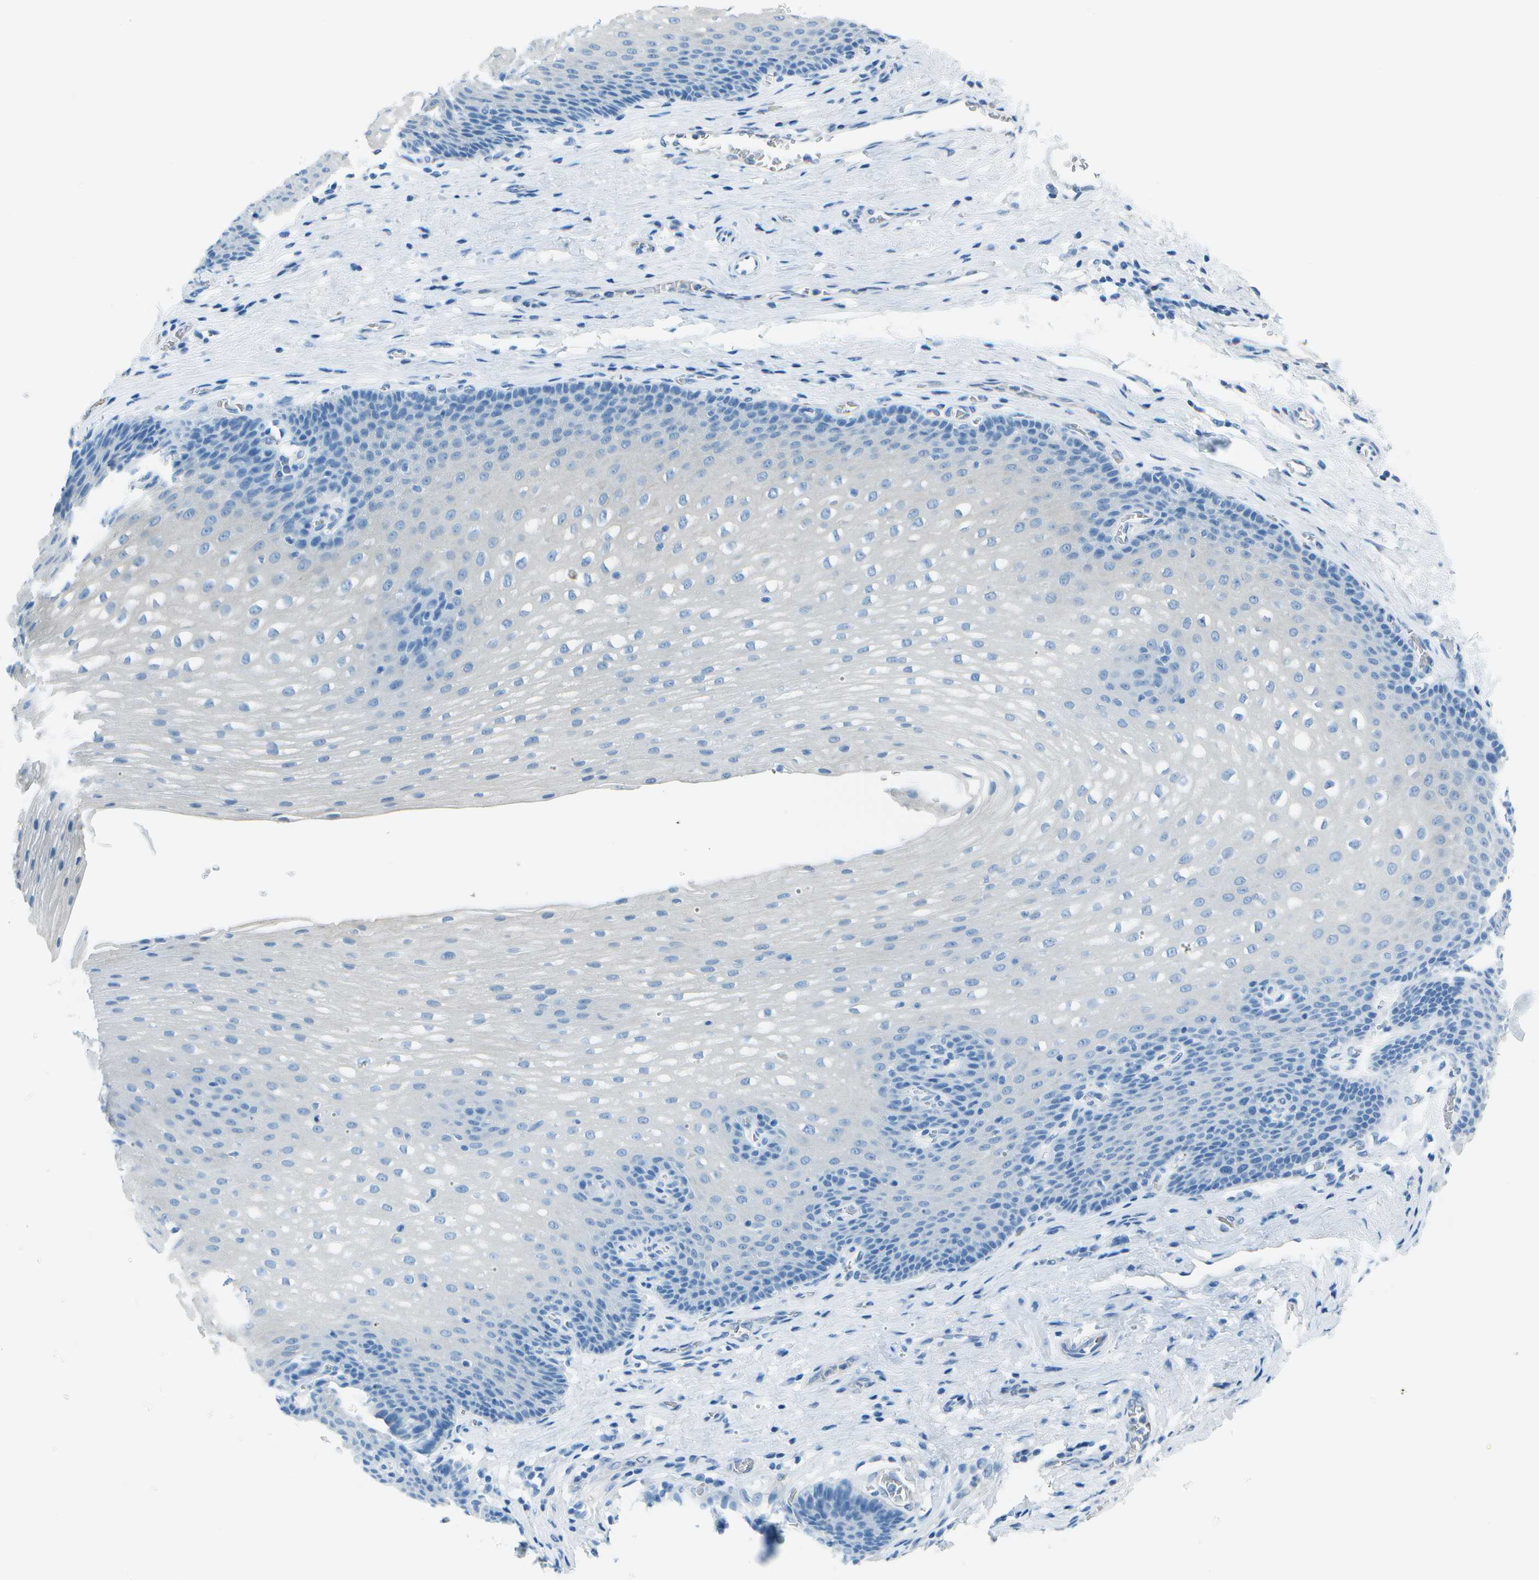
{"staining": {"intensity": "negative", "quantity": "none", "location": "none"}, "tissue": "esophagus", "cell_type": "Squamous epithelial cells", "image_type": "normal", "snomed": [{"axis": "morphology", "description": "Normal tissue, NOS"}, {"axis": "topography", "description": "Esophagus"}], "caption": "Micrograph shows no significant protein staining in squamous epithelial cells of unremarkable esophagus. Nuclei are stained in blue.", "gene": "ASL", "patient": {"sex": "male", "age": 48}}